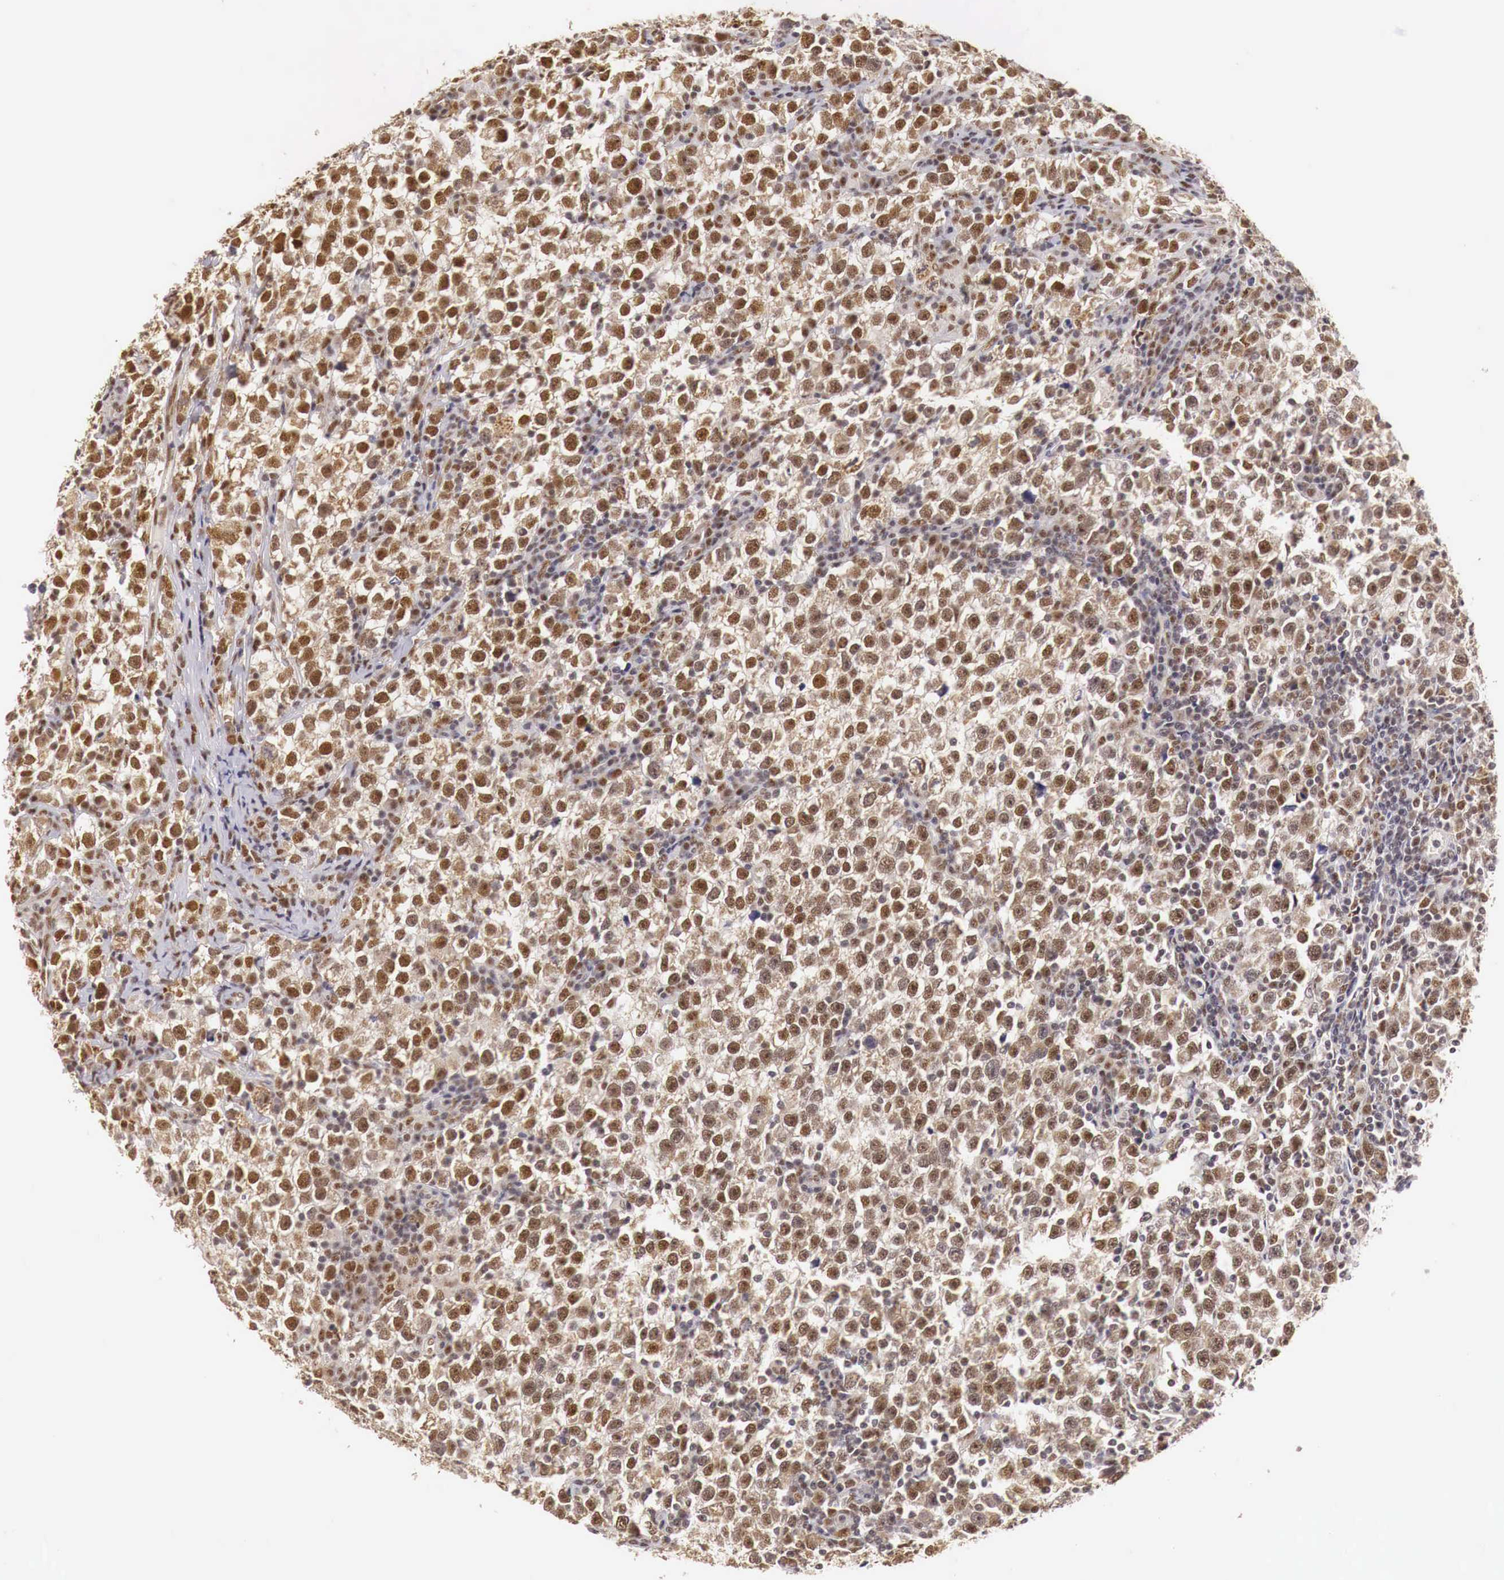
{"staining": {"intensity": "moderate", "quantity": ">75%", "location": "cytoplasmic/membranous,nuclear"}, "tissue": "testis cancer", "cell_type": "Tumor cells", "image_type": "cancer", "snomed": [{"axis": "morphology", "description": "Seminoma, NOS"}, {"axis": "topography", "description": "Testis"}], "caption": "About >75% of tumor cells in testis cancer (seminoma) show moderate cytoplasmic/membranous and nuclear protein expression as visualized by brown immunohistochemical staining.", "gene": "GPKOW", "patient": {"sex": "male", "age": 43}}